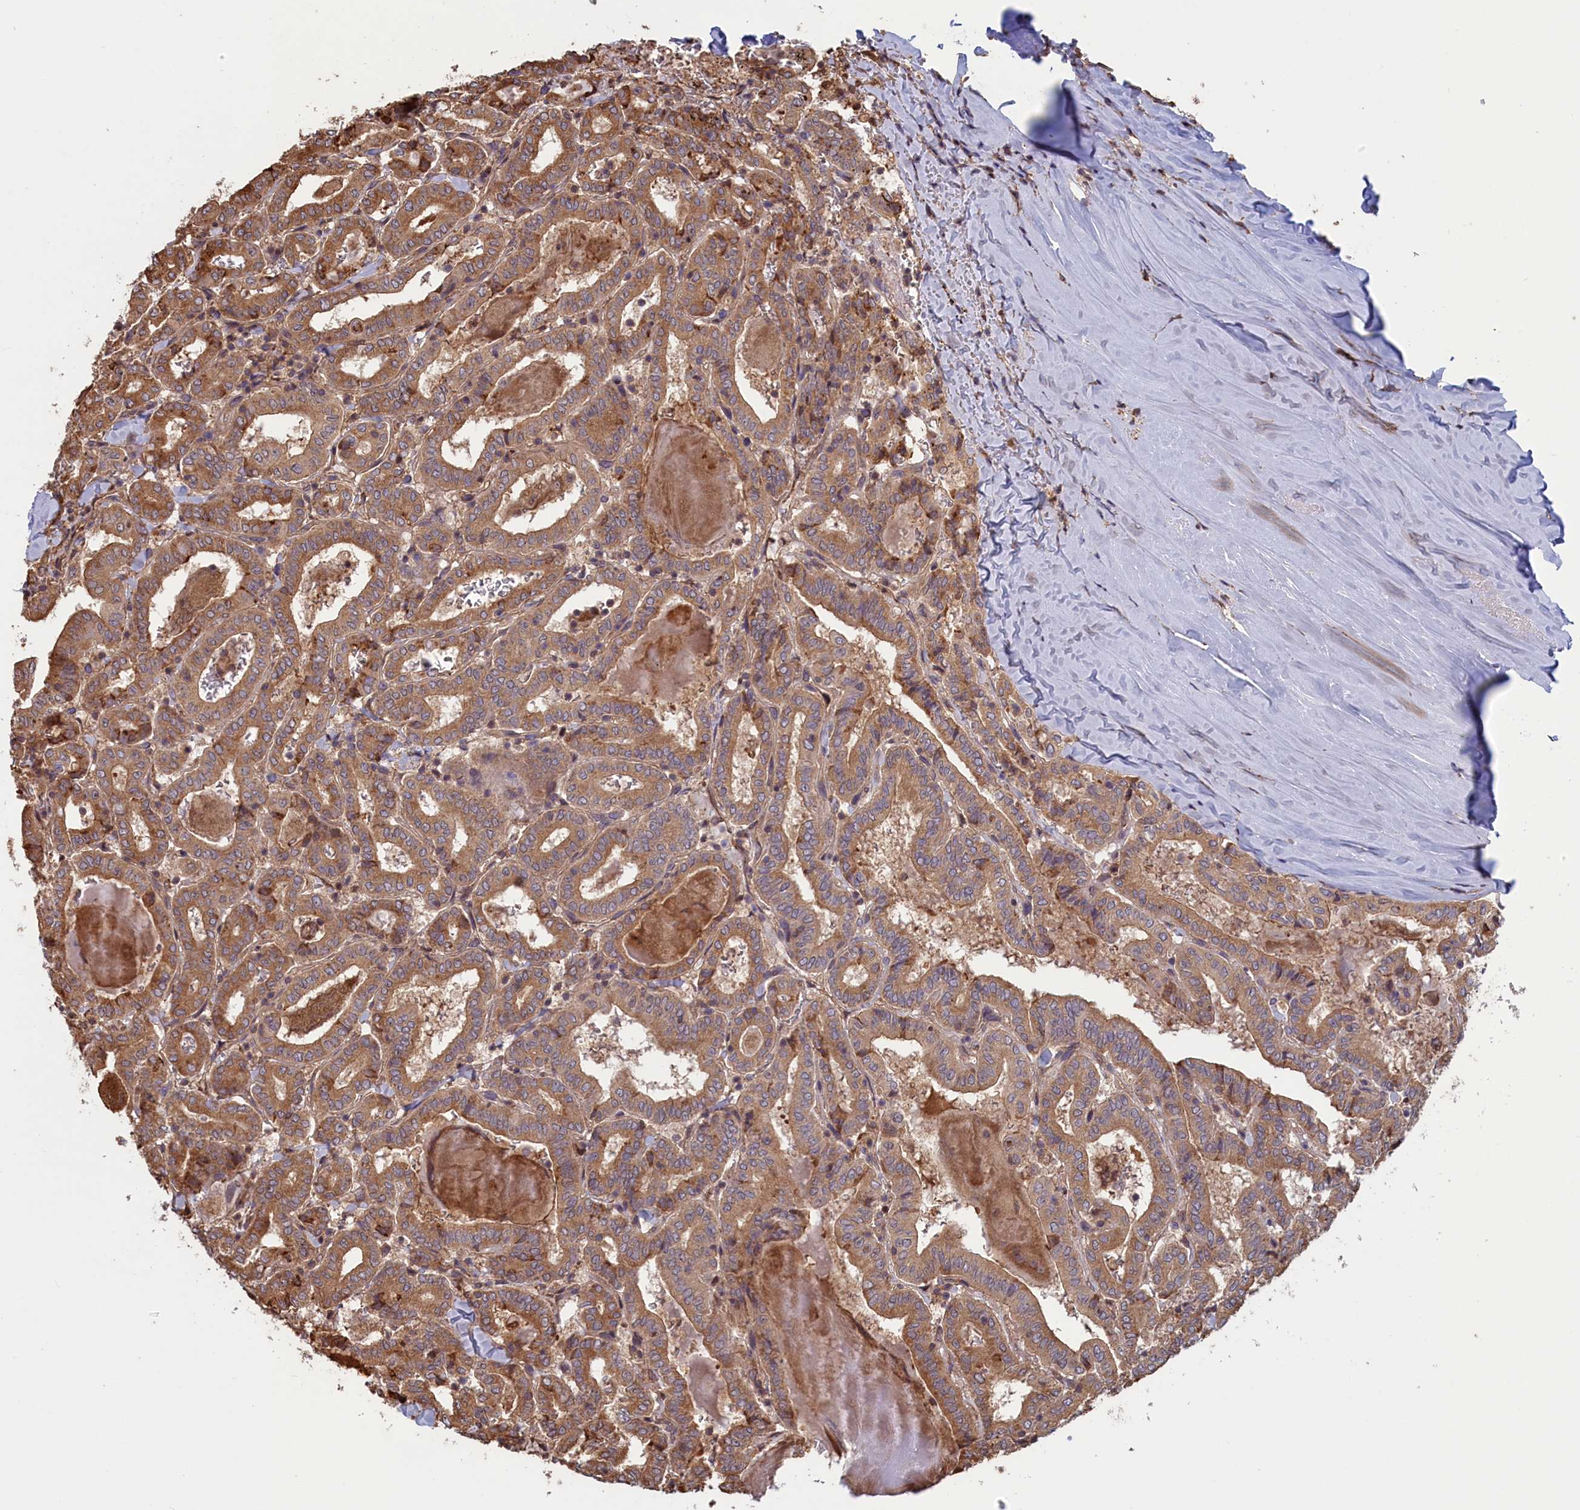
{"staining": {"intensity": "moderate", "quantity": ">75%", "location": "cytoplasmic/membranous"}, "tissue": "thyroid cancer", "cell_type": "Tumor cells", "image_type": "cancer", "snomed": [{"axis": "morphology", "description": "Papillary adenocarcinoma, NOS"}, {"axis": "topography", "description": "Thyroid gland"}], "caption": "Immunohistochemical staining of human papillary adenocarcinoma (thyroid) shows medium levels of moderate cytoplasmic/membranous protein positivity in about >75% of tumor cells. (DAB IHC, brown staining for protein, blue staining for nuclei).", "gene": "RILPL1", "patient": {"sex": "female", "age": 72}}